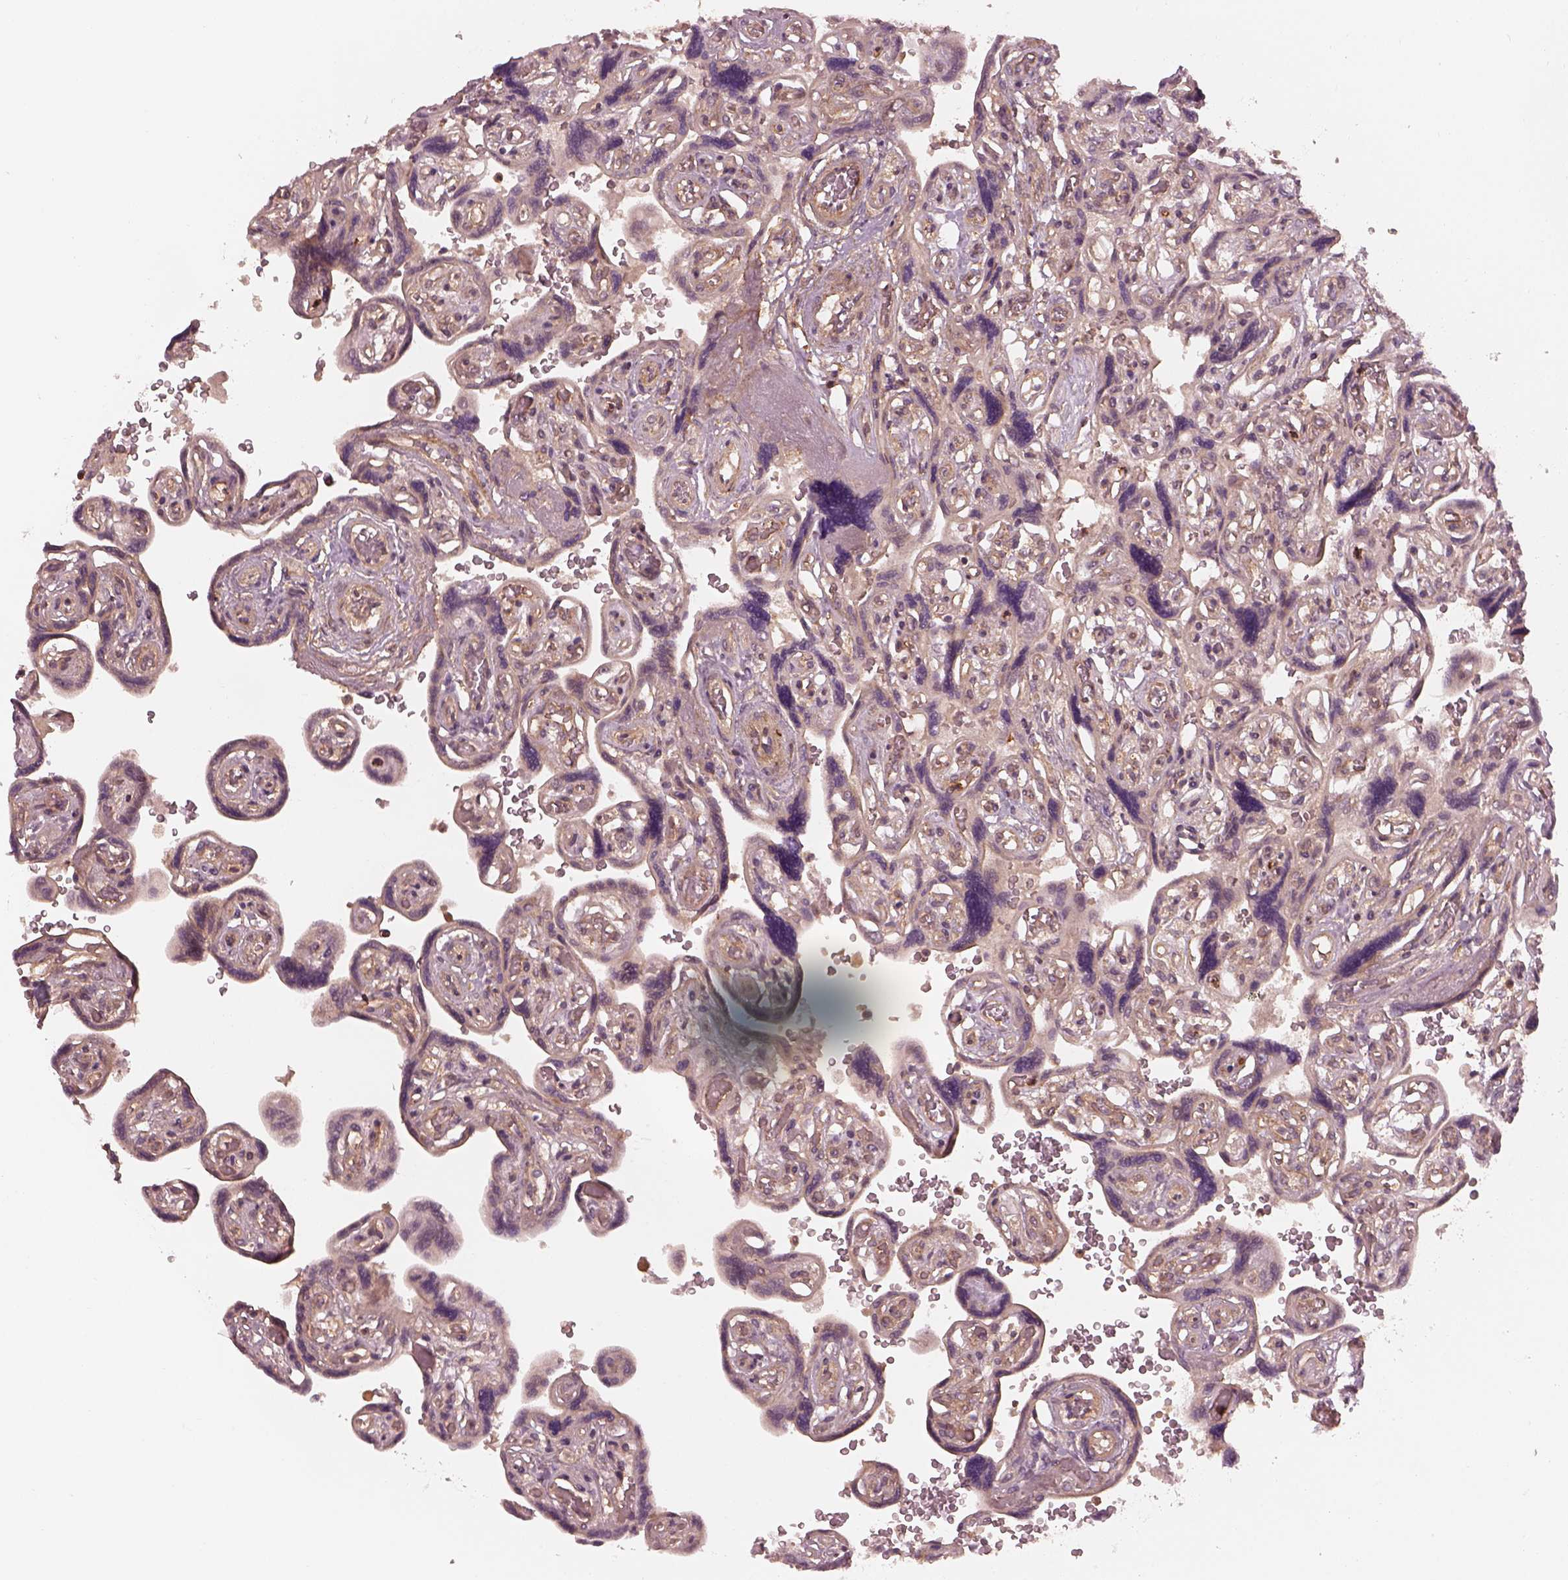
{"staining": {"intensity": "negative", "quantity": "none", "location": "none"}, "tissue": "placenta", "cell_type": "Decidual cells", "image_type": "normal", "snomed": [{"axis": "morphology", "description": "Normal tissue, NOS"}, {"axis": "topography", "description": "Placenta"}], "caption": "DAB (3,3'-diaminobenzidine) immunohistochemical staining of unremarkable placenta shows no significant staining in decidual cells. Brightfield microscopy of immunohistochemistry stained with DAB (brown) and hematoxylin (blue), captured at high magnification.", "gene": "FAM107B", "patient": {"sex": "female", "age": 32}}